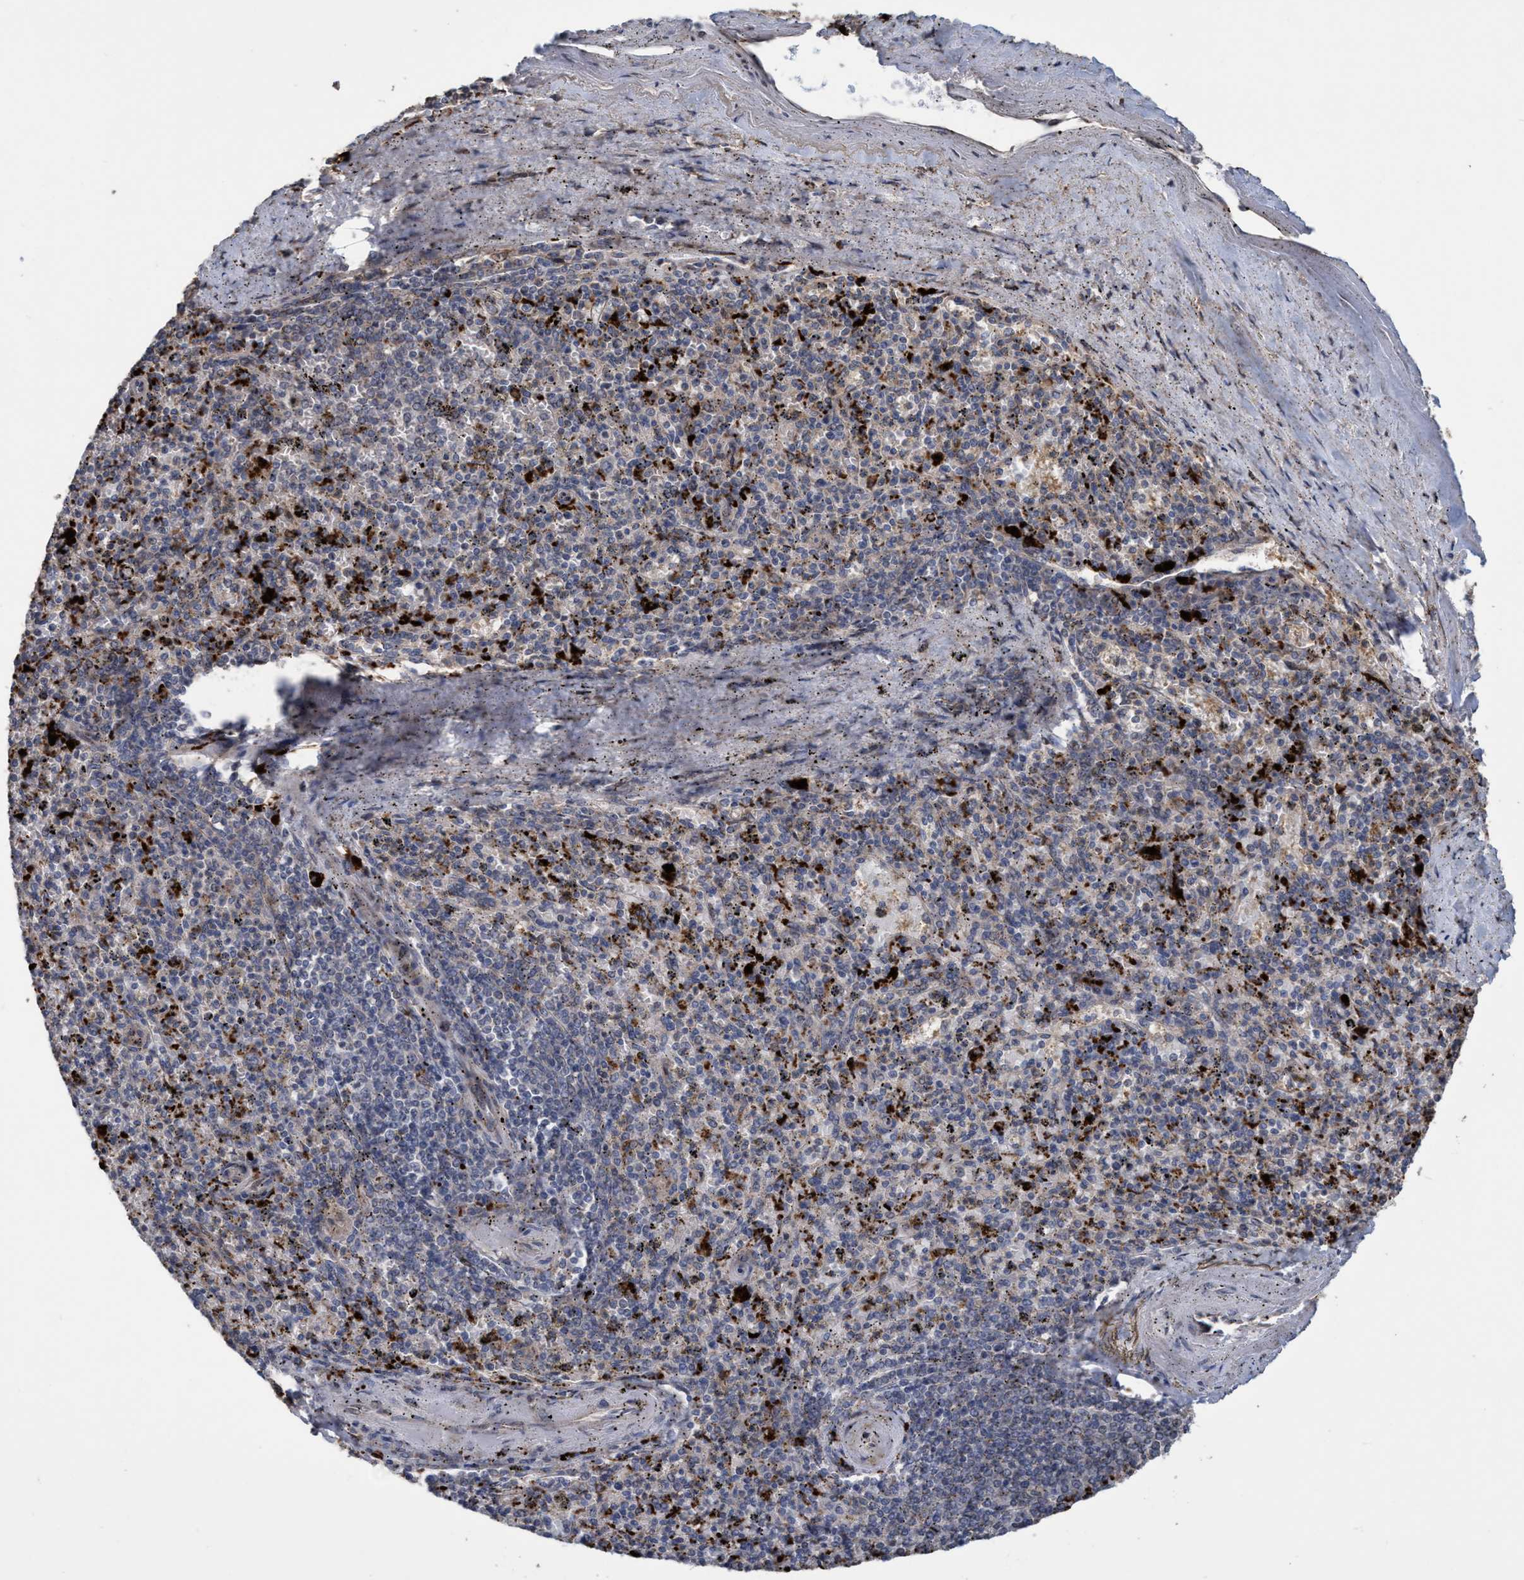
{"staining": {"intensity": "strong", "quantity": "25%-75%", "location": "cytoplasmic/membranous"}, "tissue": "spleen", "cell_type": "Cells in red pulp", "image_type": "normal", "snomed": [{"axis": "morphology", "description": "Normal tissue, NOS"}, {"axis": "topography", "description": "Spleen"}], "caption": "Protein staining of normal spleen reveals strong cytoplasmic/membranous expression in approximately 25%-75% of cells in red pulp. Nuclei are stained in blue.", "gene": "BBS9", "patient": {"sex": "male", "age": 72}}